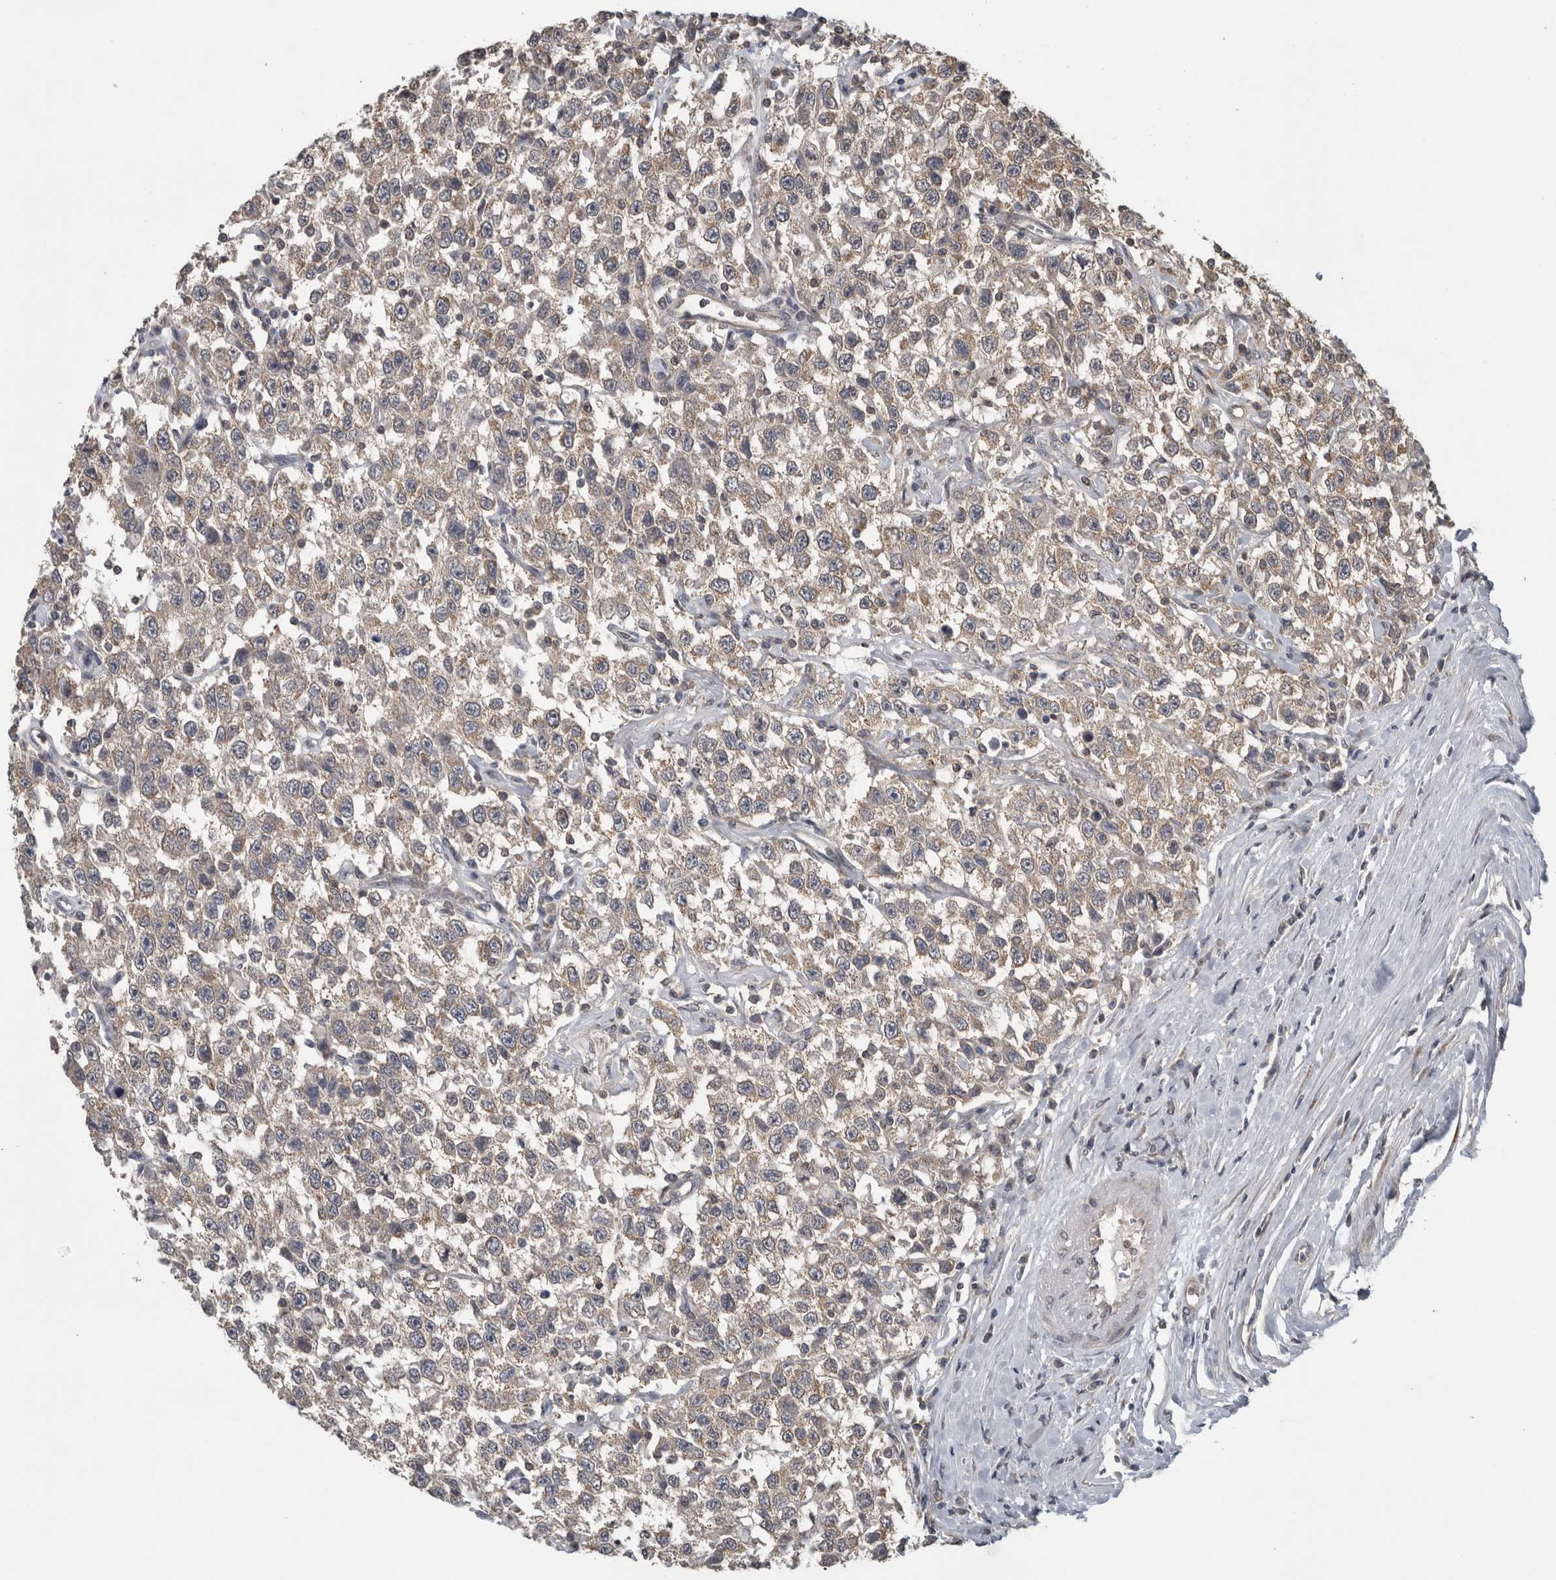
{"staining": {"intensity": "weak", "quantity": "25%-75%", "location": "cytoplasmic/membranous"}, "tissue": "testis cancer", "cell_type": "Tumor cells", "image_type": "cancer", "snomed": [{"axis": "morphology", "description": "Seminoma, NOS"}, {"axis": "topography", "description": "Testis"}], "caption": "Testis seminoma was stained to show a protein in brown. There is low levels of weak cytoplasmic/membranous staining in about 25%-75% of tumor cells. Using DAB (3,3'-diaminobenzidine) (brown) and hematoxylin (blue) stains, captured at high magnification using brightfield microscopy.", "gene": "ATXN2", "patient": {"sex": "male", "age": 41}}